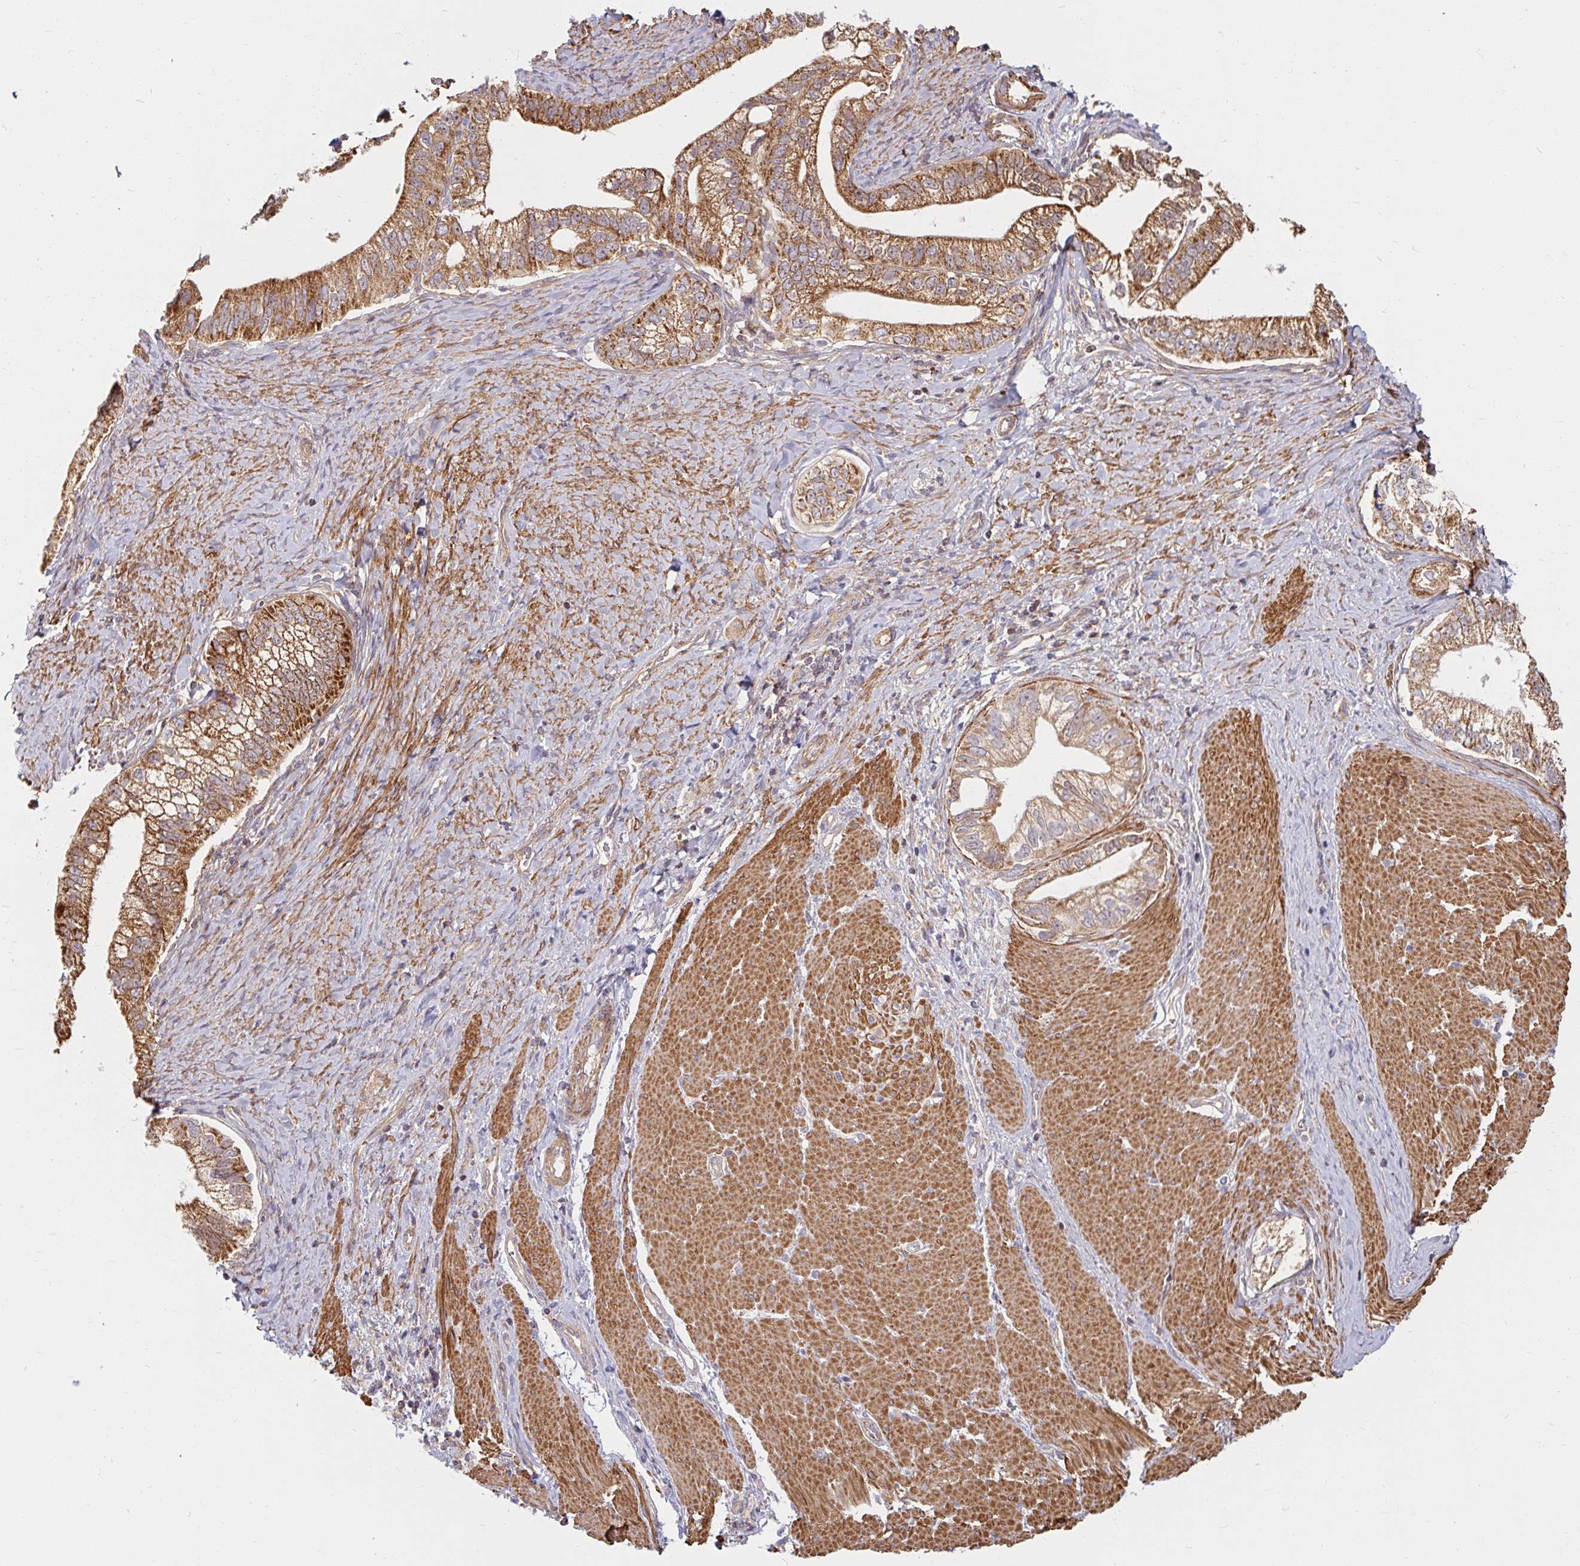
{"staining": {"intensity": "moderate", "quantity": ">75%", "location": "cytoplasmic/membranous"}, "tissue": "pancreatic cancer", "cell_type": "Tumor cells", "image_type": "cancer", "snomed": [{"axis": "morphology", "description": "Adenocarcinoma, NOS"}, {"axis": "topography", "description": "Pancreas"}], "caption": "Protein analysis of pancreatic adenocarcinoma tissue exhibits moderate cytoplasmic/membranous staining in about >75% of tumor cells. (DAB = brown stain, brightfield microscopy at high magnification).", "gene": "BTF3", "patient": {"sex": "male", "age": 70}}